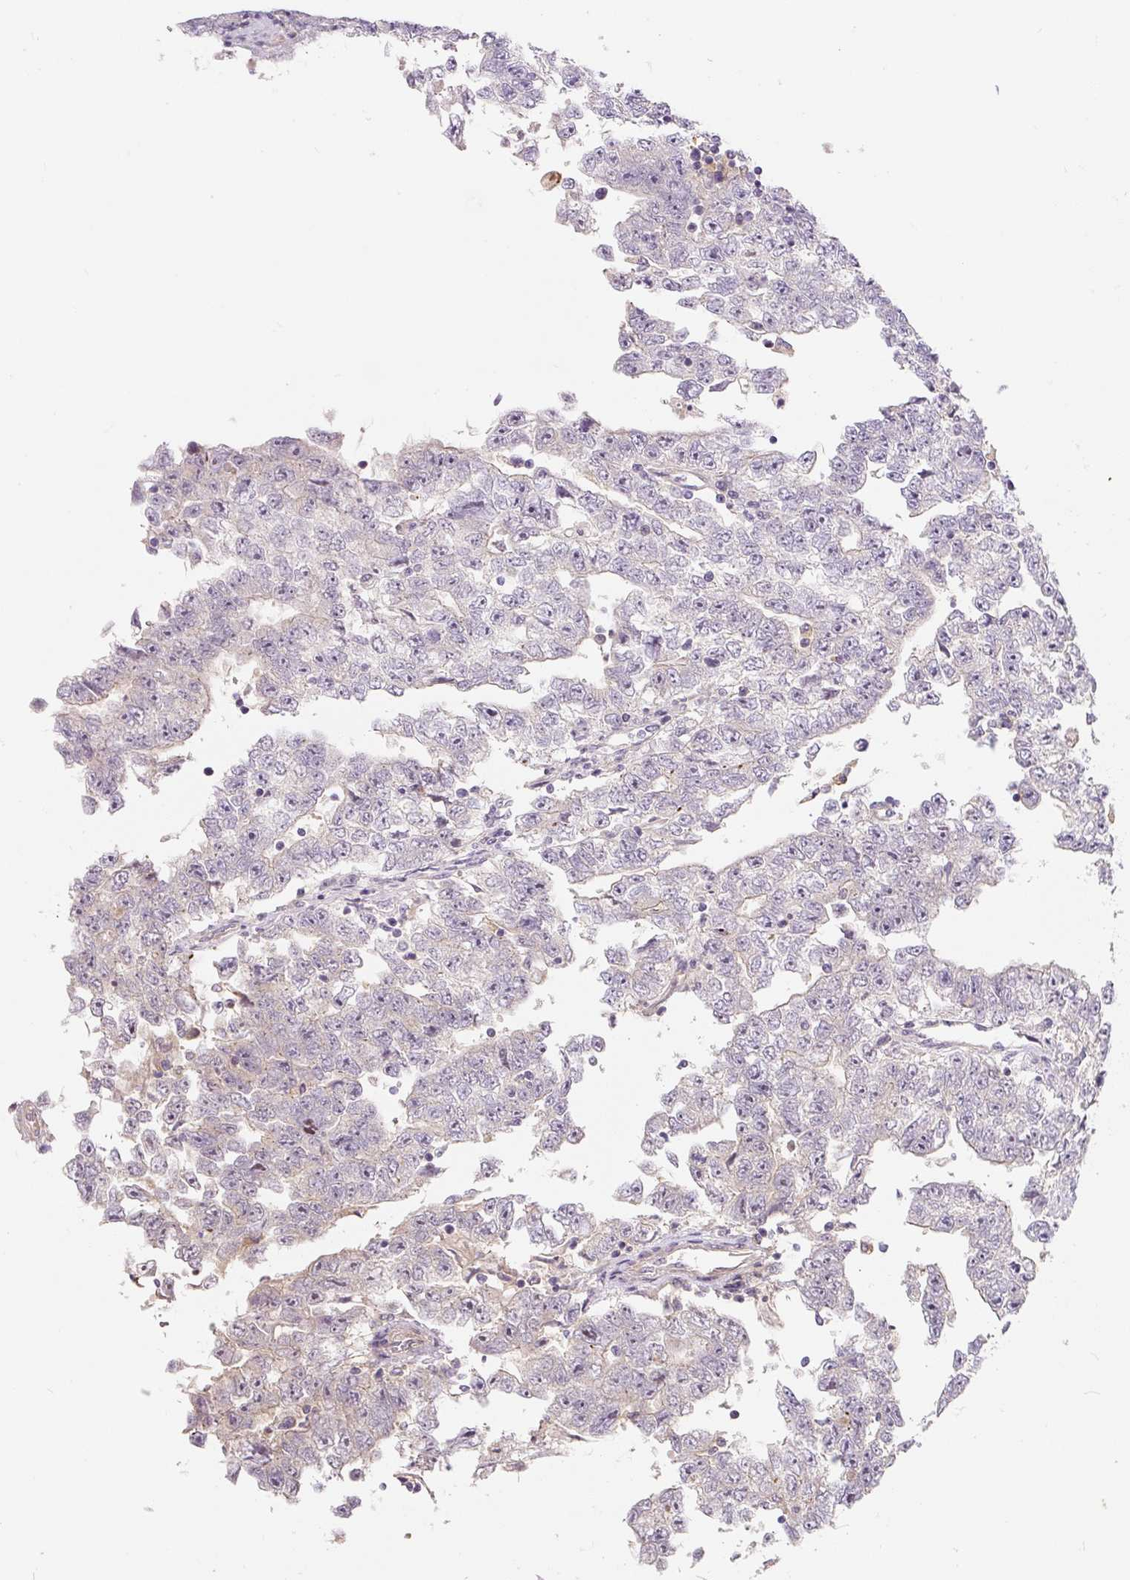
{"staining": {"intensity": "negative", "quantity": "none", "location": "none"}, "tissue": "testis cancer", "cell_type": "Tumor cells", "image_type": "cancer", "snomed": [{"axis": "morphology", "description": "Carcinoma, Embryonal, NOS"}, {"axis": "topography", "description": "Testis"}], "caption": "Photomicrograph shows no protein positivity in tumor cells of testis embryonal carcinoma tissue.", "gene": "PWWP3B", "patient": {"sex": "male", "age": 25}}